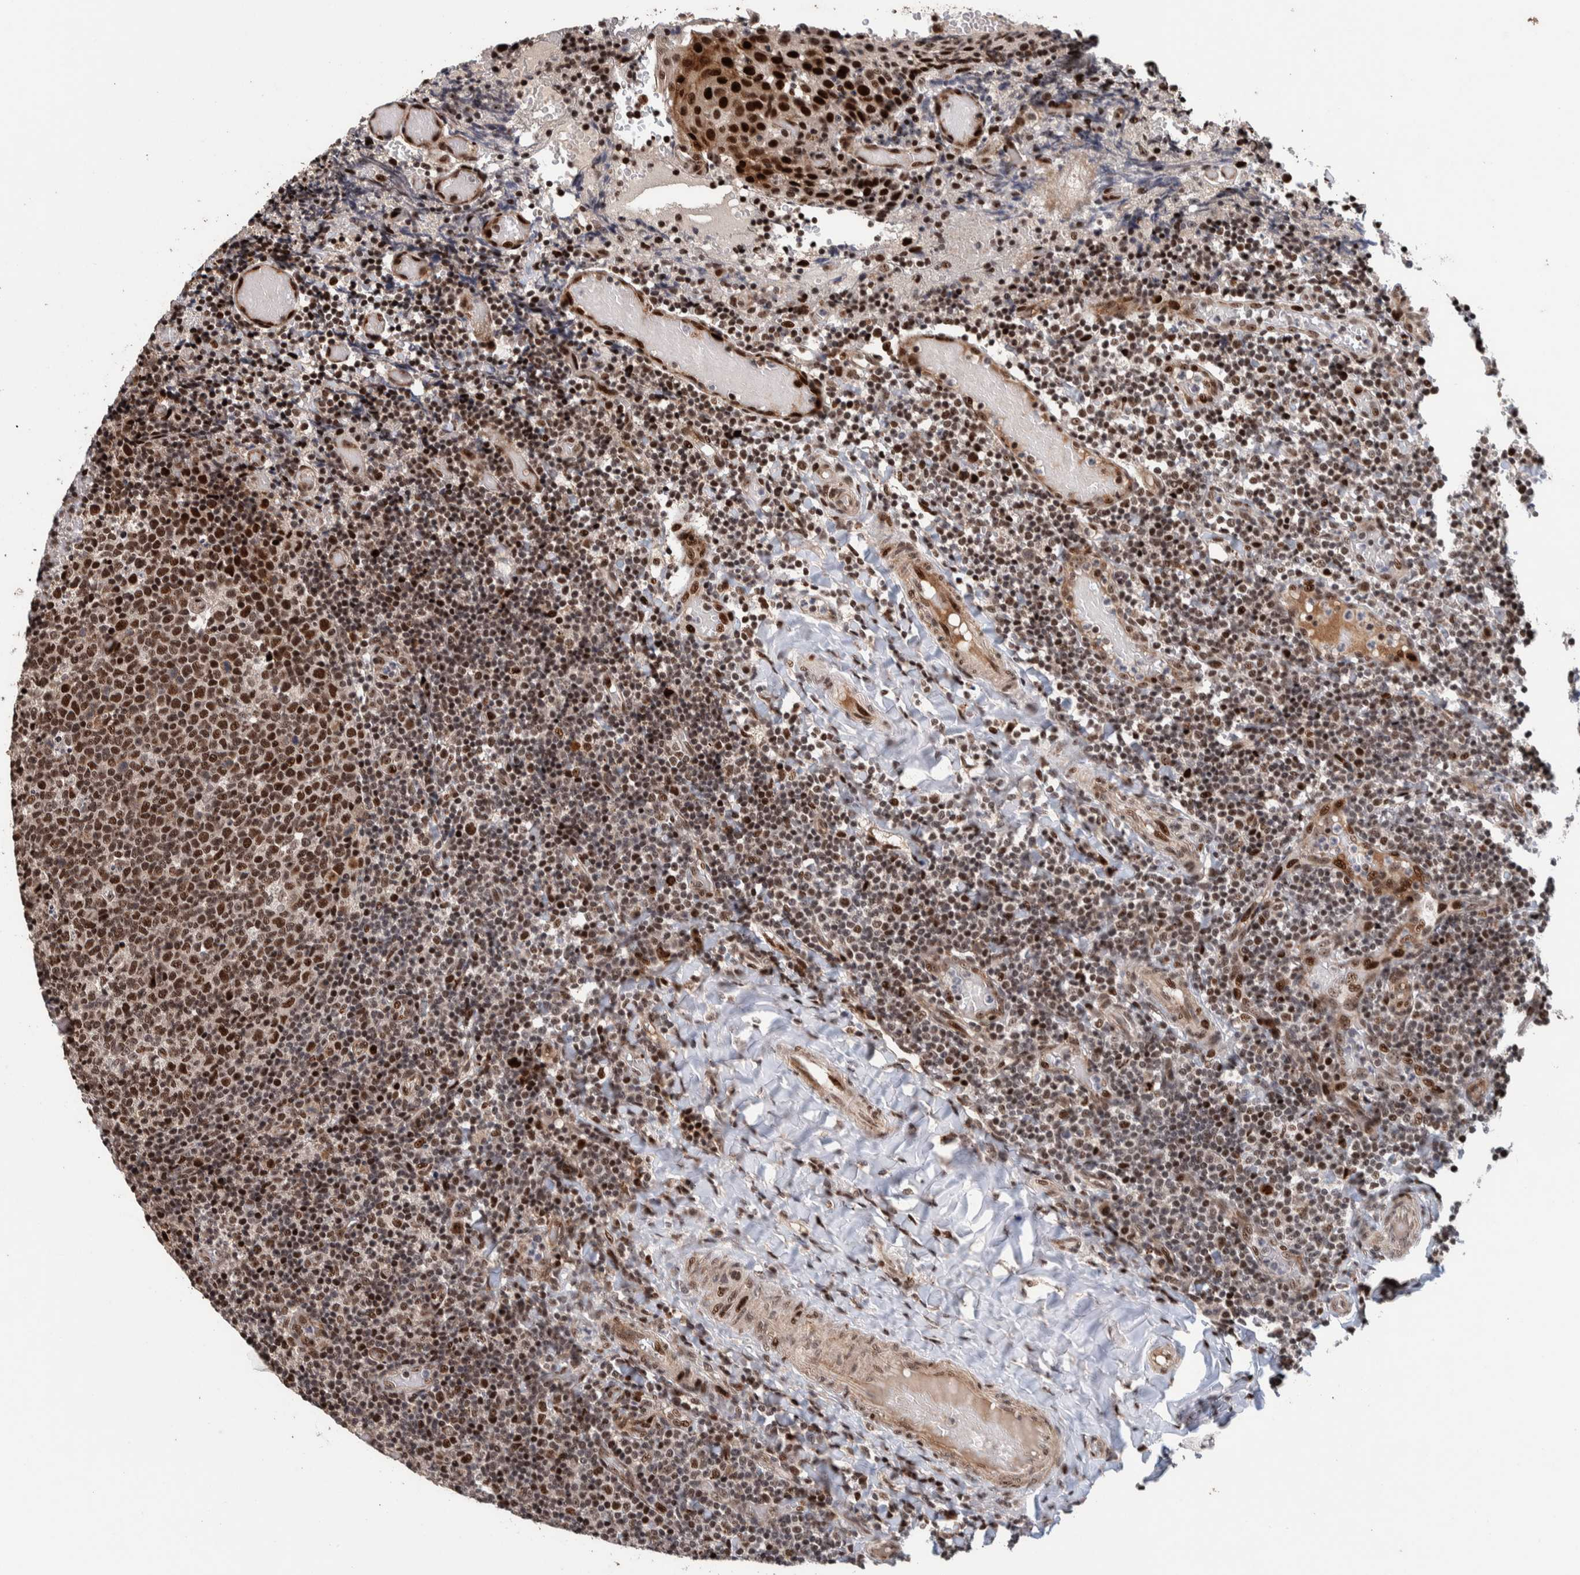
{"staining": {"intensity": "strong", "quantity": ">75%", "location": "nuclear"}, "tissue": "tonsil", "cell_type": "Germinal center cells", "image_type": "normal", "snomed": [{"axis": "morphology", "description": "Normal tissue, NOS"}, {"axis": "topography", "description": "Tonsil"}], "caption": "Protein analysis of unremarkable tonsil reveals strong nuclear positivity in about >75% of germinal center cells.", "gene": "CHD4", "patient": {"sex": "female", "age": 19}}